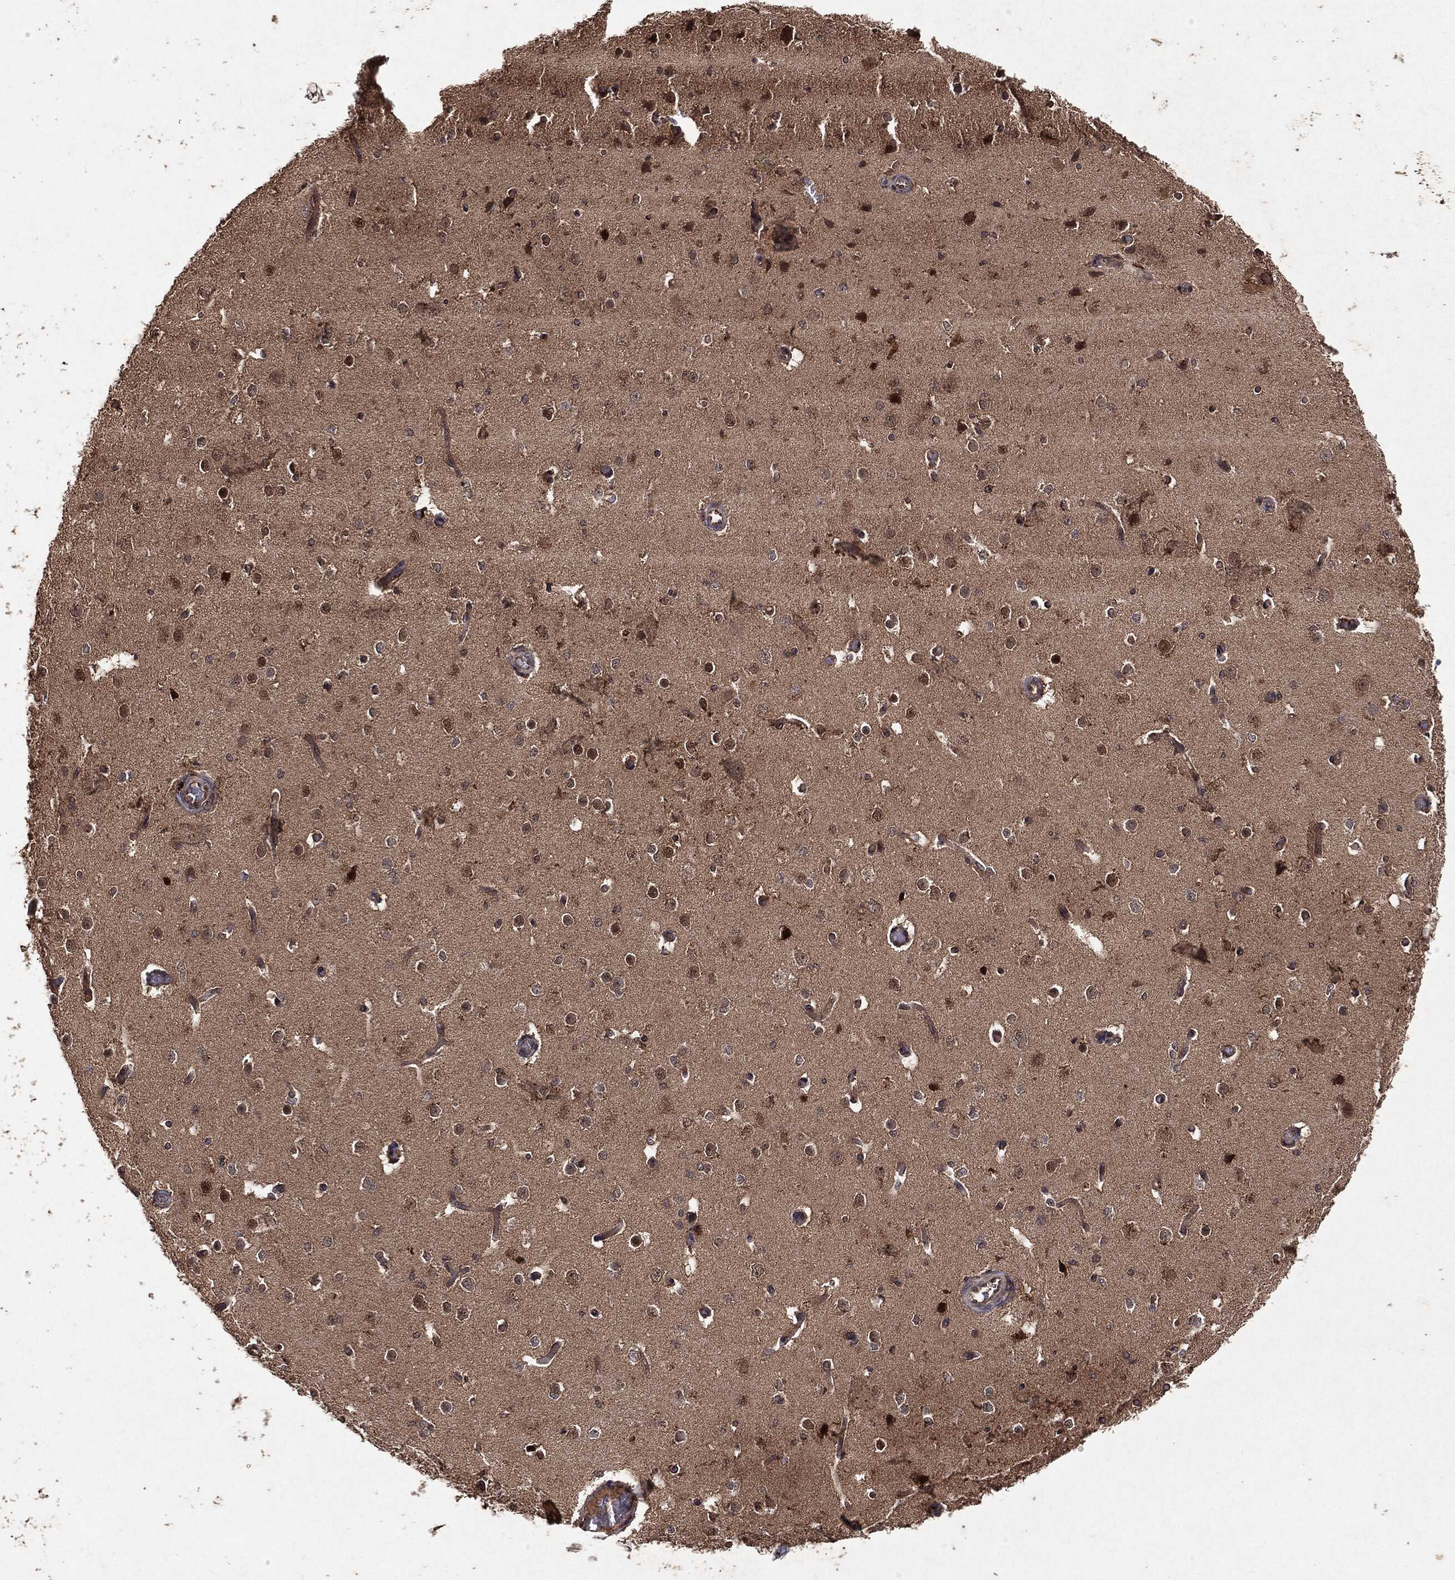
{"staining": {"intensity": "negative", "quantity": "none", "location": "none"}, "tissue": "cerebral cortex", "cell_type": "Endothelial cells", "image_type": "normal", "snomed": [{"axis": "morphology", "description": "Normal tissue, NOS"}, {"axis": "morphology", "description": "Inflammation, NOS"}, {"axis": "topography", "description": "Cerebral cortex"}], "caption": "High magnification brightfield microscopy of benign cerebral cortex stained with DAB (brown) and counterstained with hematoxylin (blue): endothelial cells show no significant expression.", "gene": "MTOR", "patient": {"sex": "male", "age": 6}}